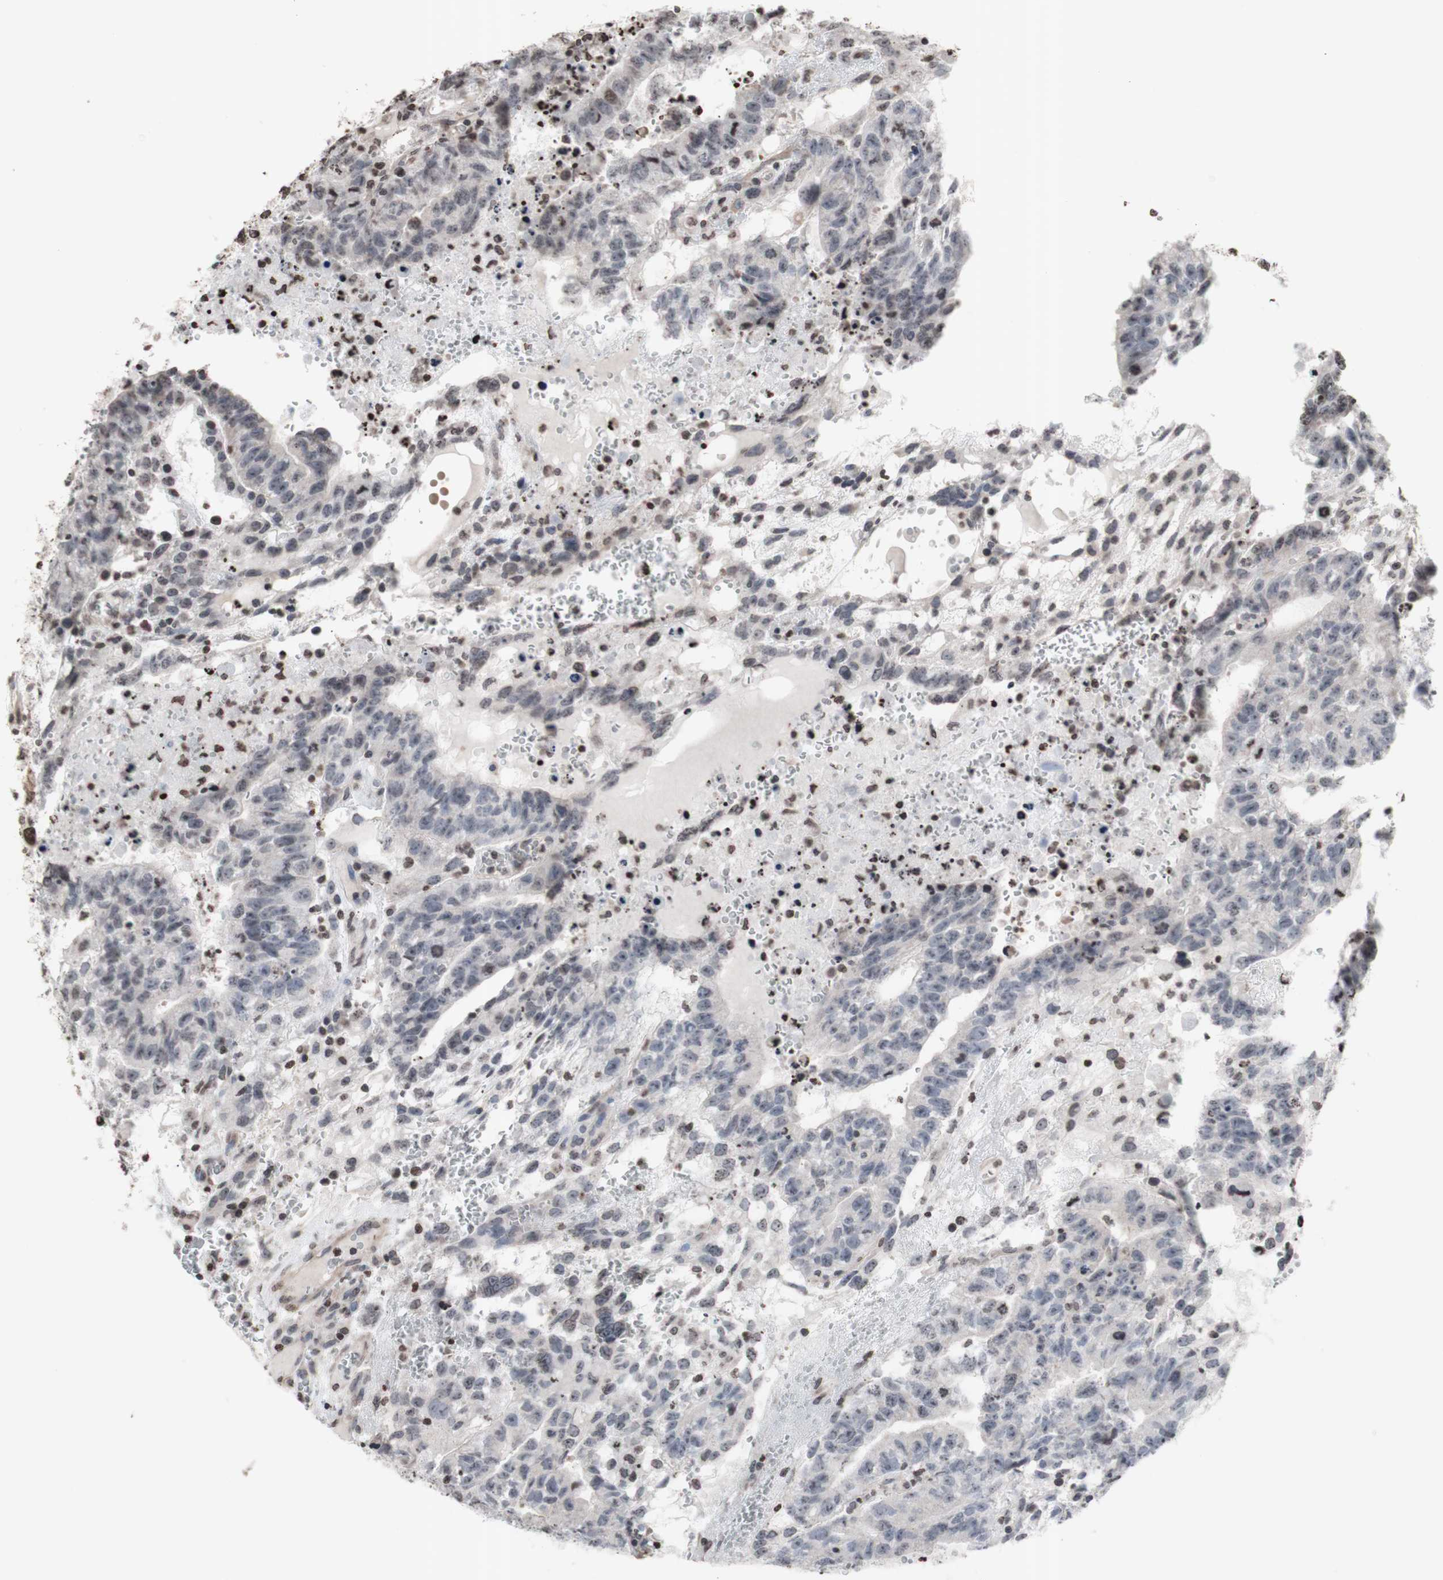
{"staining": {"intensity": "negative", "quantity": "none", "location": "none"}, "tissue": "testis cancer", "cell_type": "Tumor cells", "image_type": "cancer", "snomed": [{"axis": "morphology", "description": "Seminoma, NOS"}, {"axis": "morphology", "description": "Carcinoma, Embryonal, NOS"}, {"axis": "topography", "description": "Testis"}], "caption": "Histopathology image shows no significant protein positivity in tumor cells of seminoma (testis).", "gene": "SNAI2", "patient": {"sex": "male", "age": 52}}